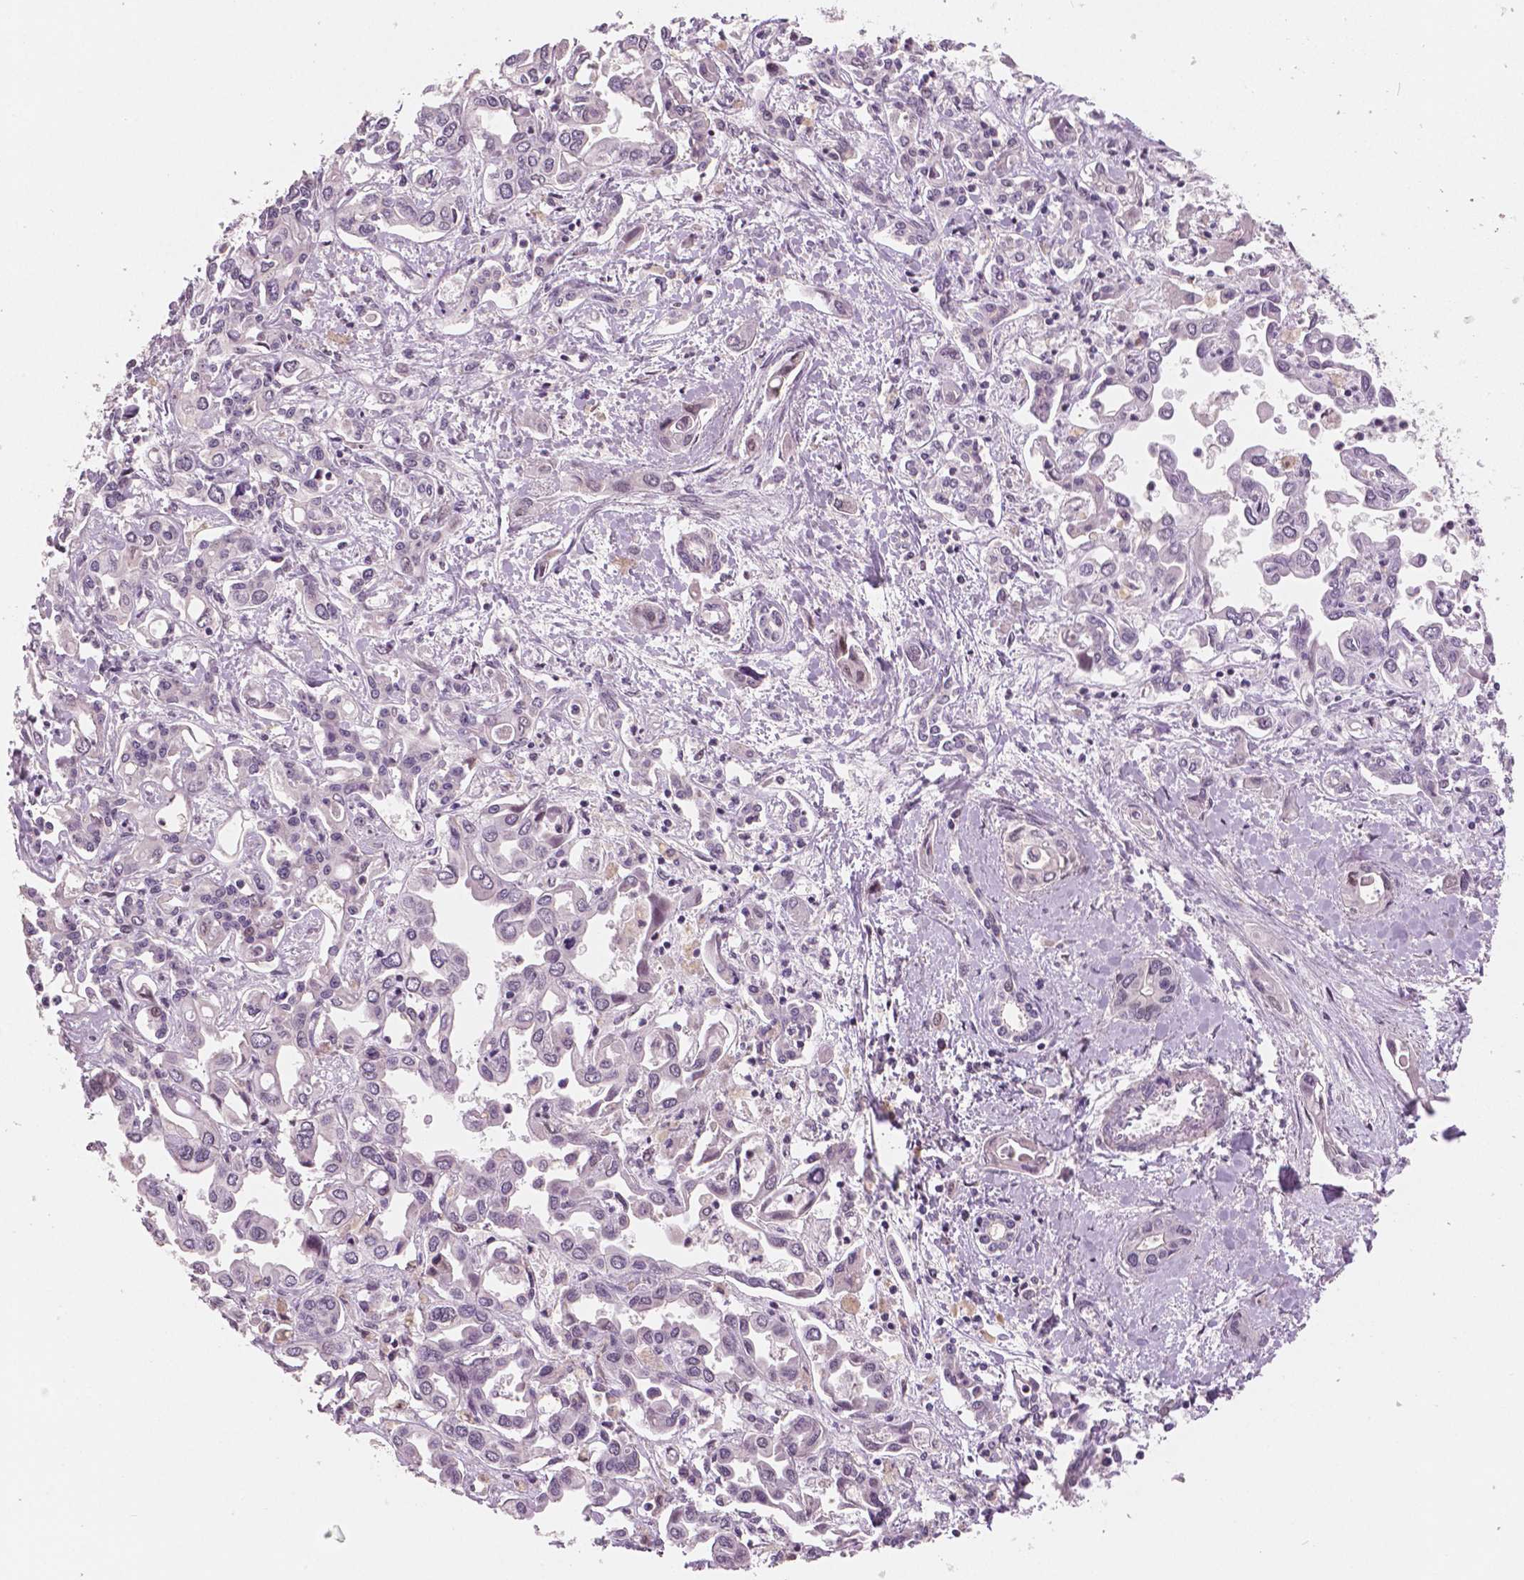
{"staining": {"intensity": "negative", "quantity": "none", "location": "none"}, "tissue": "liver cancer", "cell_type": "Tumor cells", "image_type": "cancer", "snomed": [{"axis": "morphology", "description": "Cholangiocarcinoma"}, {"axis": "topography", "description": "Liver"}], "caption": "Tumor cells show no significant expression in liver cancer.", "gene": "STAT3", "patient": {"sex": "female", "age": 64}}